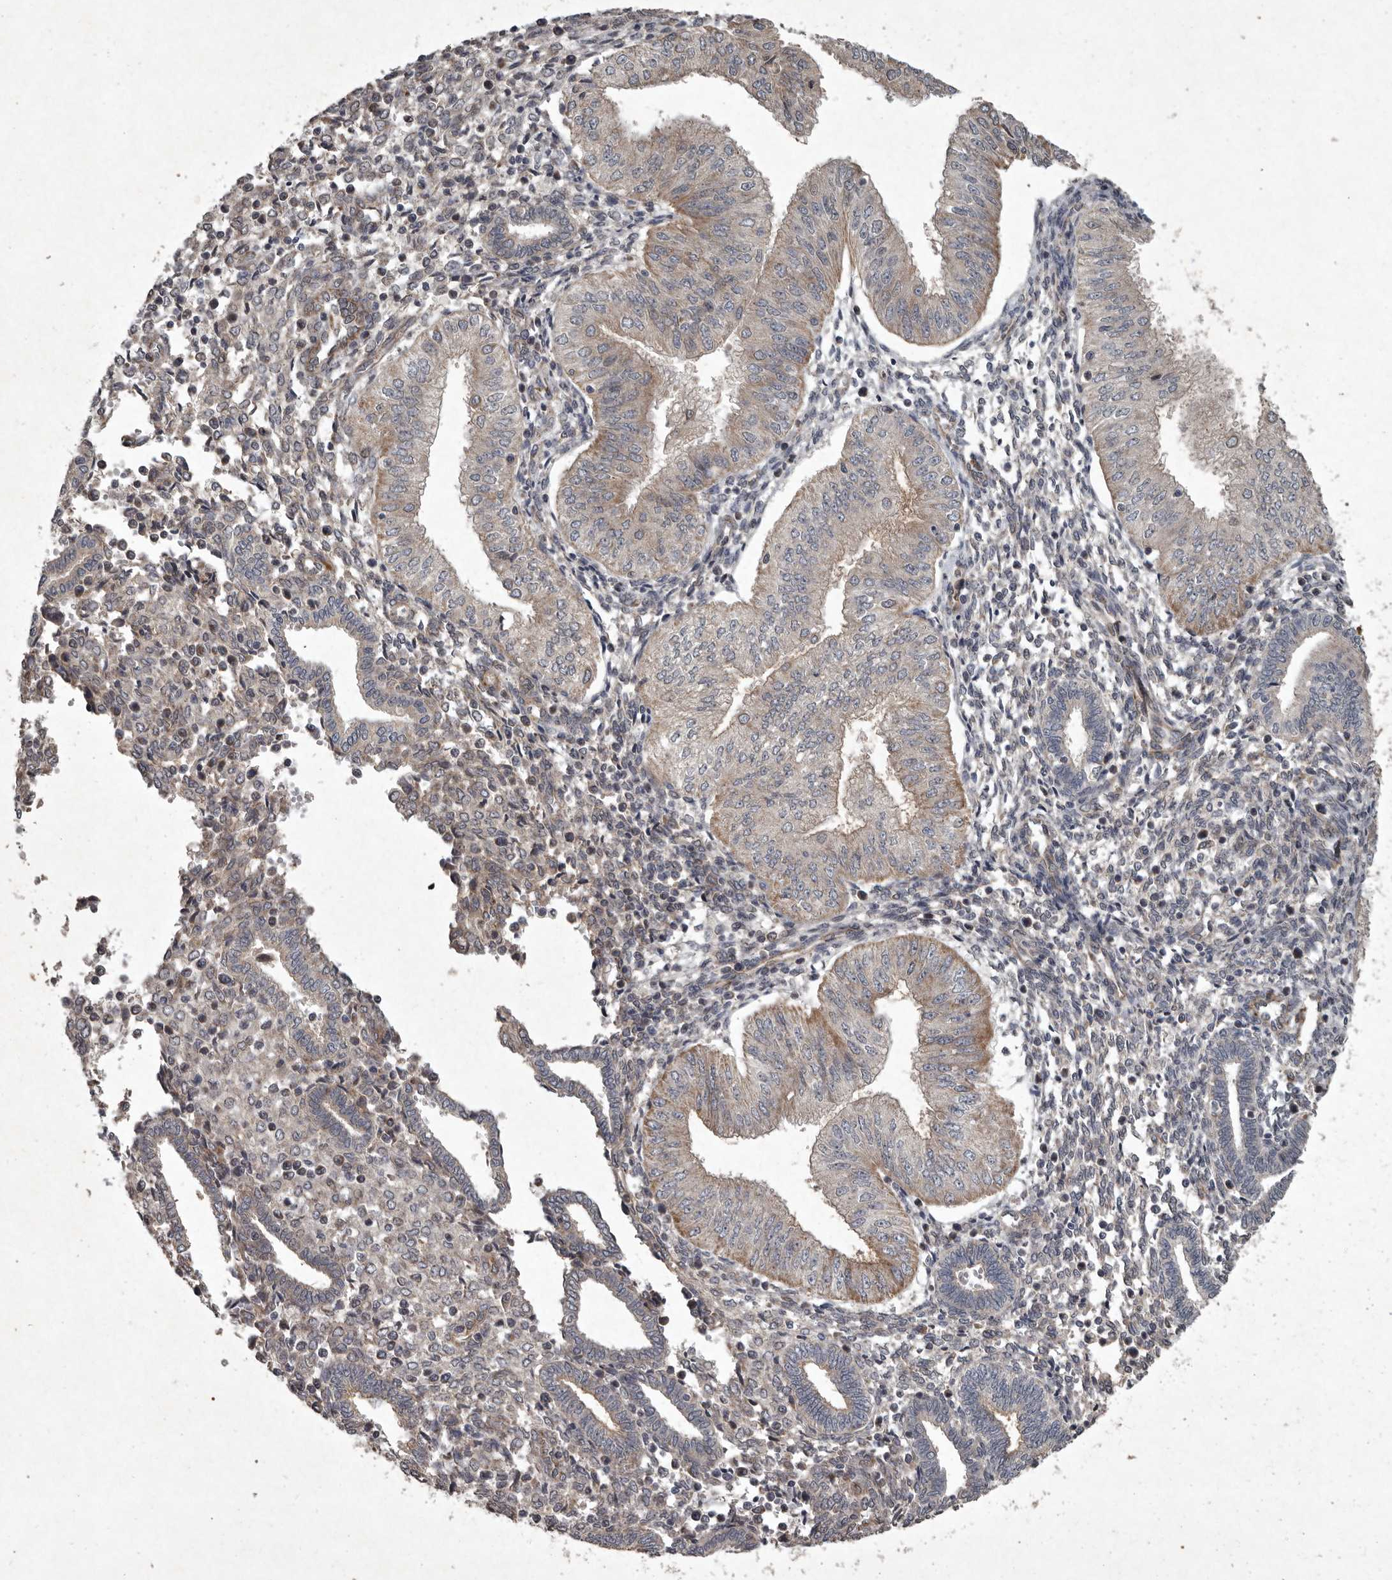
{"staining": {"intensity": "weak", "quantity": "25%-75%", "location": "cytoplasmic/membranous"}, "tissue": "endometrial cancer", "cell_type": "Tumor cells", "image_type": "cancer", "snomed": [{"axis": "morphology", "description": "Normal tissue, NOS"}, {"axis": "morphology", "description": "Adenocarcinoma, NOS"}, {"axis": "topography", "description": "Endometrium"}], "caption": "A histopathology image of human endometrial cancer stained for a protein reveals weak cytoplasmic/membranous brown staining in tumor cells. (brown staining indicates protein expression, while blue staining denotes nuclei).", "gene": "MRPS15", "patient": {"sex": "female", "age": 53}}